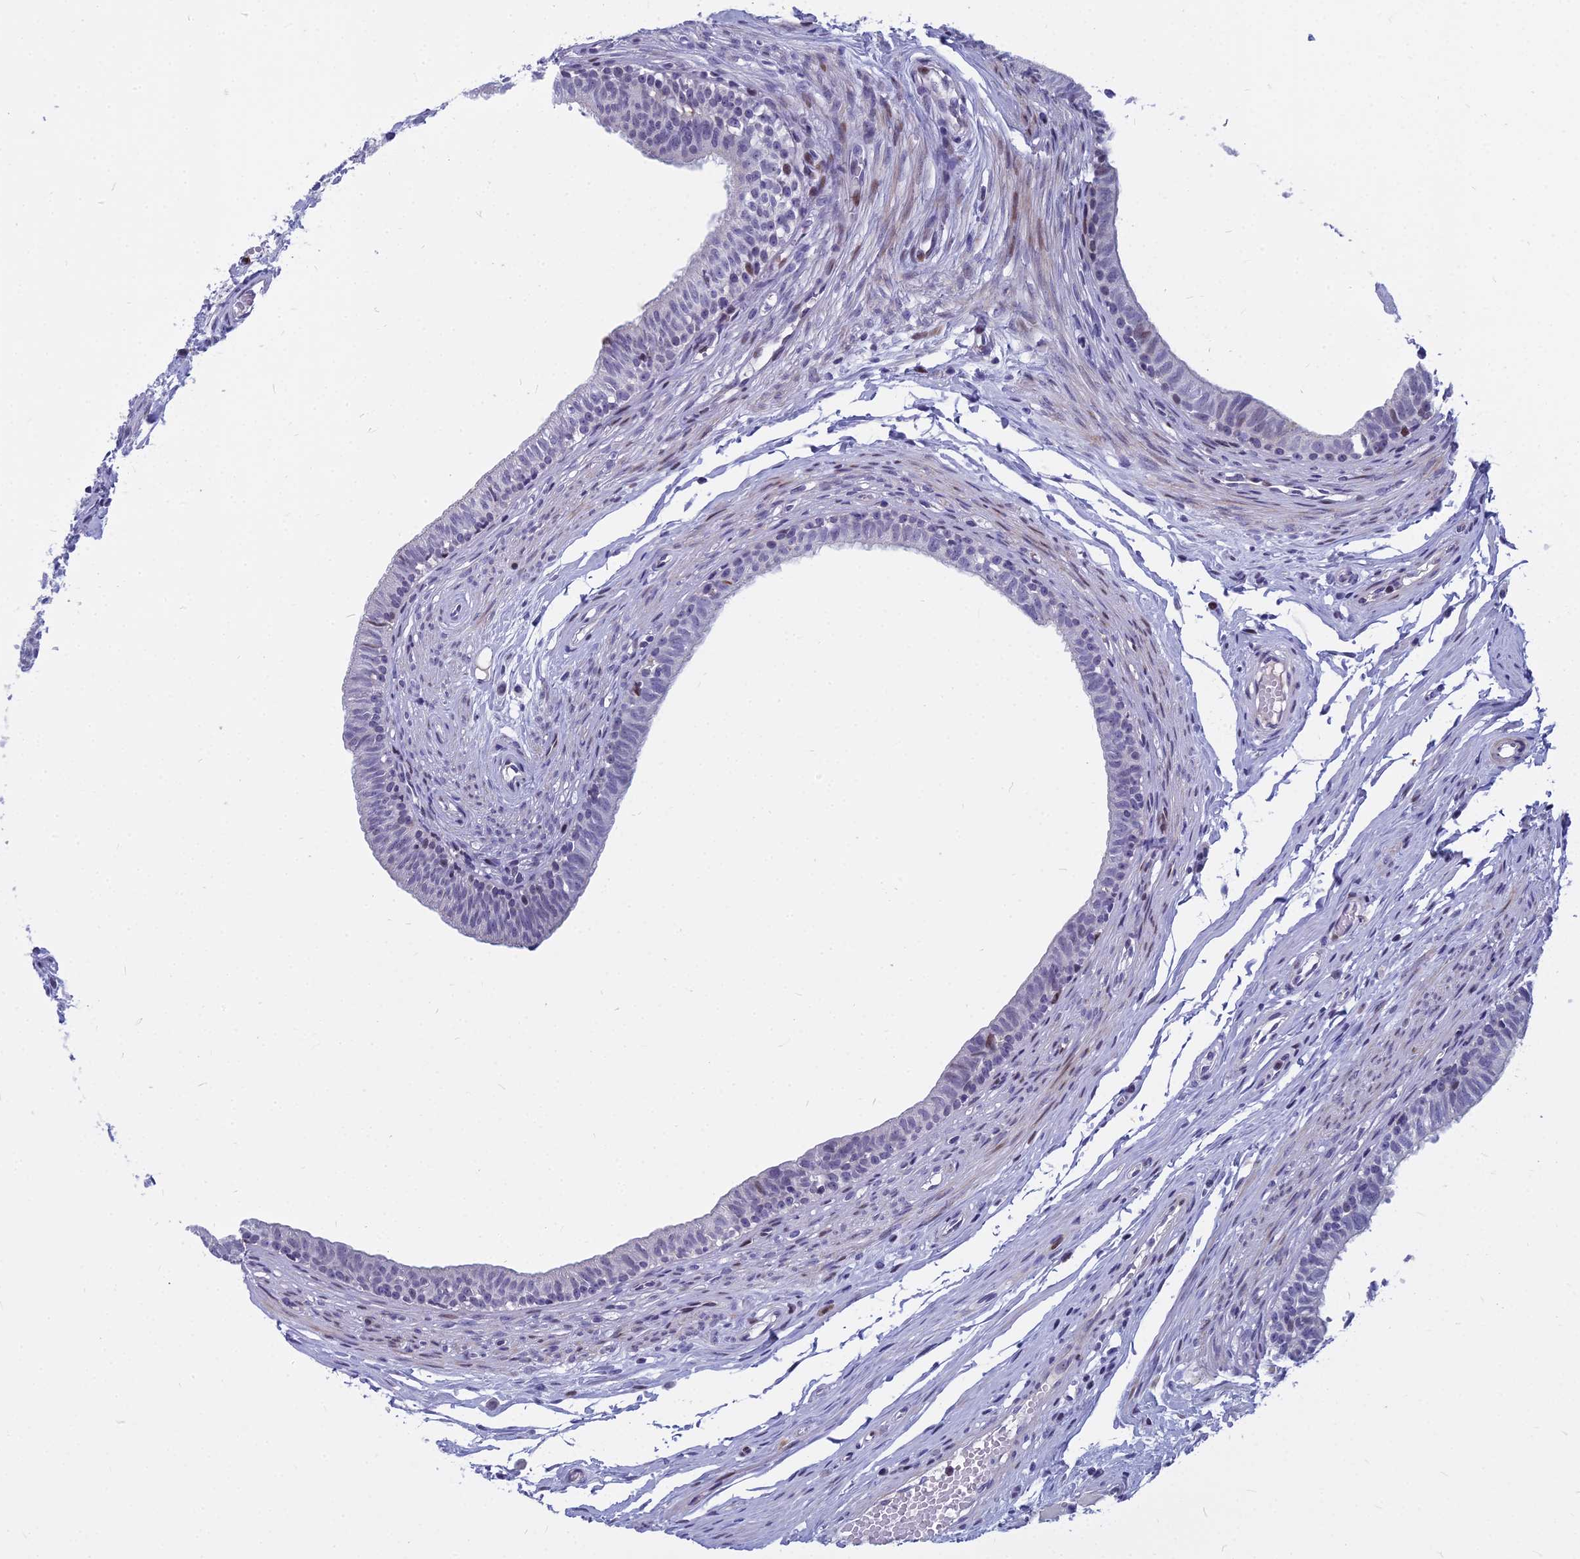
{"staining": {"intensity": "negative", "quantity": "none", "location": "none"}, "tissue": "epididymis", "cell_type": "Glandular cells", "image_type": "normal", "snomed": [{"axis": "morphology", "description": "Normal tissue, NOS"}, {"axis": "topography", "description": "Epididymis, spermatic cord, NOS"}], "caption": "An immunohistochemistry photomicrograph of benign epididymis is shown. There is no staining in glandular cells of epididymis.", "gene": "MYBPC2", "patient": {"sex": "male", "age": 22}}